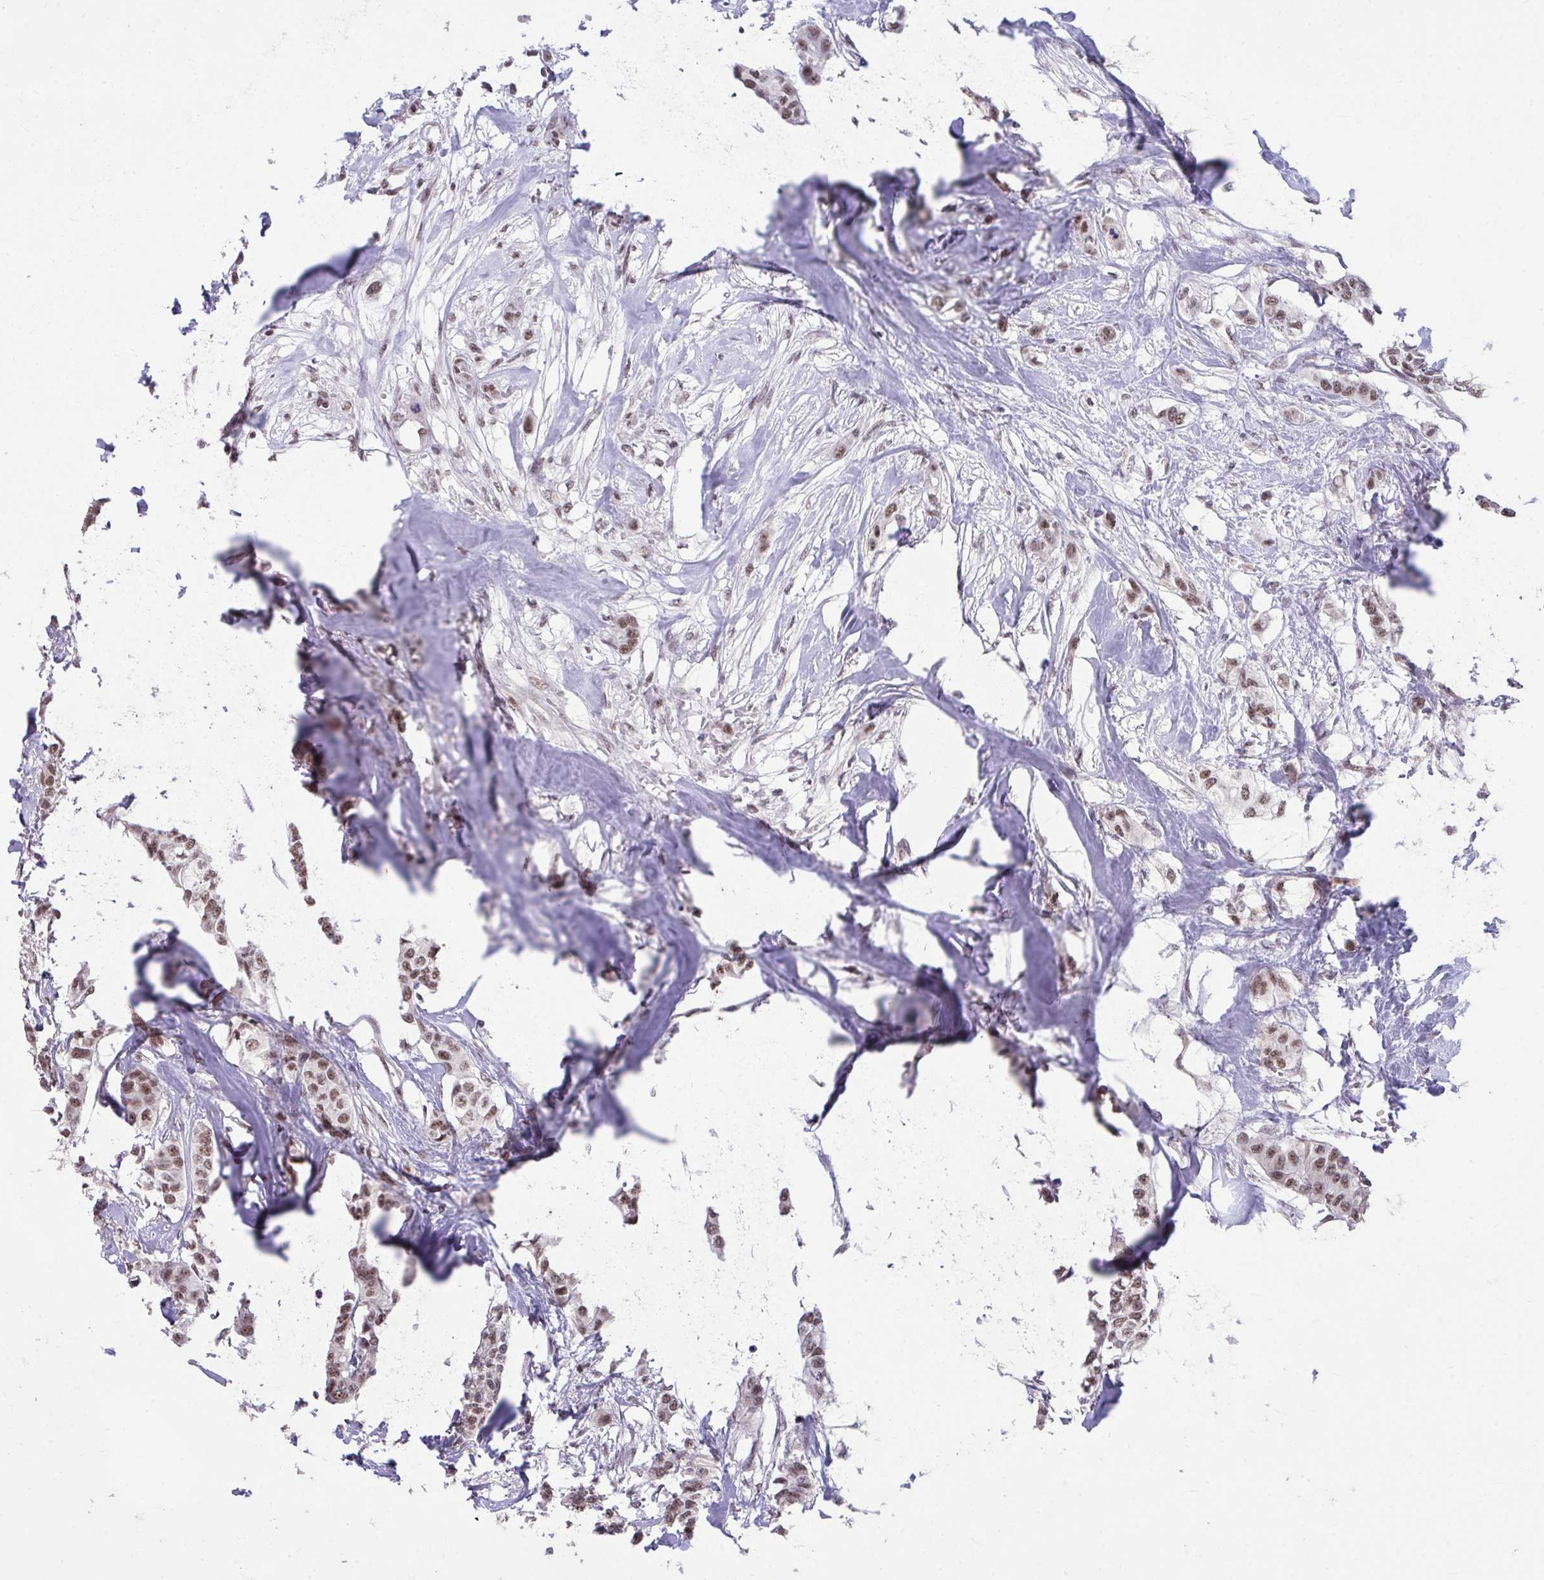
{"staining": {"intensity": "moderate", "quantity": ">75%", "location": "nuclear"}, "tissue": "breast cancer", "cell_type": "Tumor cells", "image_type": "cancer", "snomed": [{"axis": "morphology", "description": "Duct carcinoma"}, {"axis": "topography", "description": "Breast"}], "caption": "Tumor cells reveal medium levels of moderate nuclear staining in approximately >75% of cells in human breast cancer (intraductal carcinoma).", "gene": "SYNE4", "patient": {"sex": "female", "age": 62}}